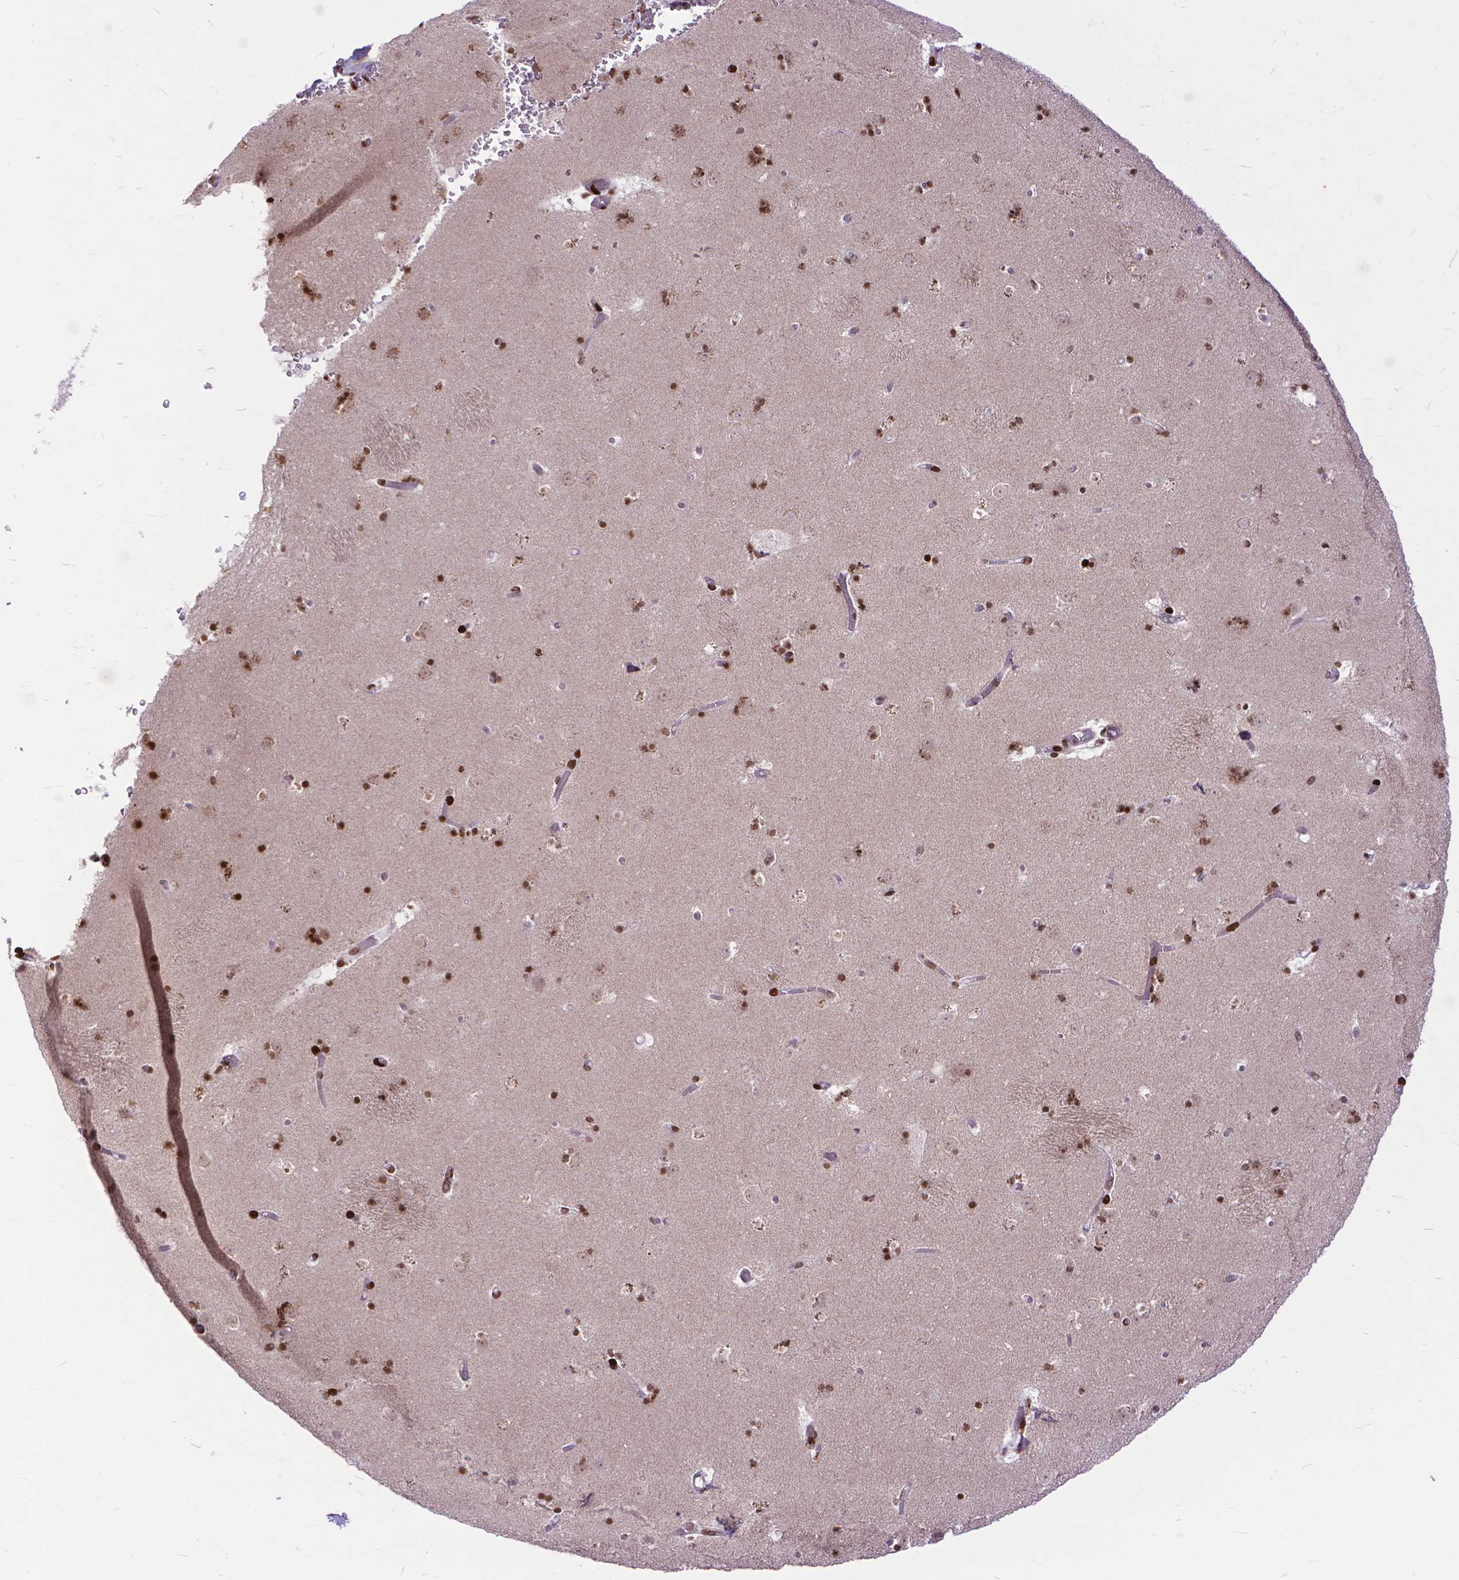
{"staining": {"intensity": "strong", "quantity": ">75%", "location": "nuclear"}, "tissue": "caudate", "cell_type": "Glial cells", "image_type": "normal", "snomed": [{"axis": "morphology", "description": "Normal tissue, NOS"}, {"axis": "topography", "description": "Lateral ventricle wall"}], "caption": "Caudate stained for a protein reveals strong nuclear positivity in glial cells.", "gene": "AMER1", "patient": {"sex": "female", "age": 42}}